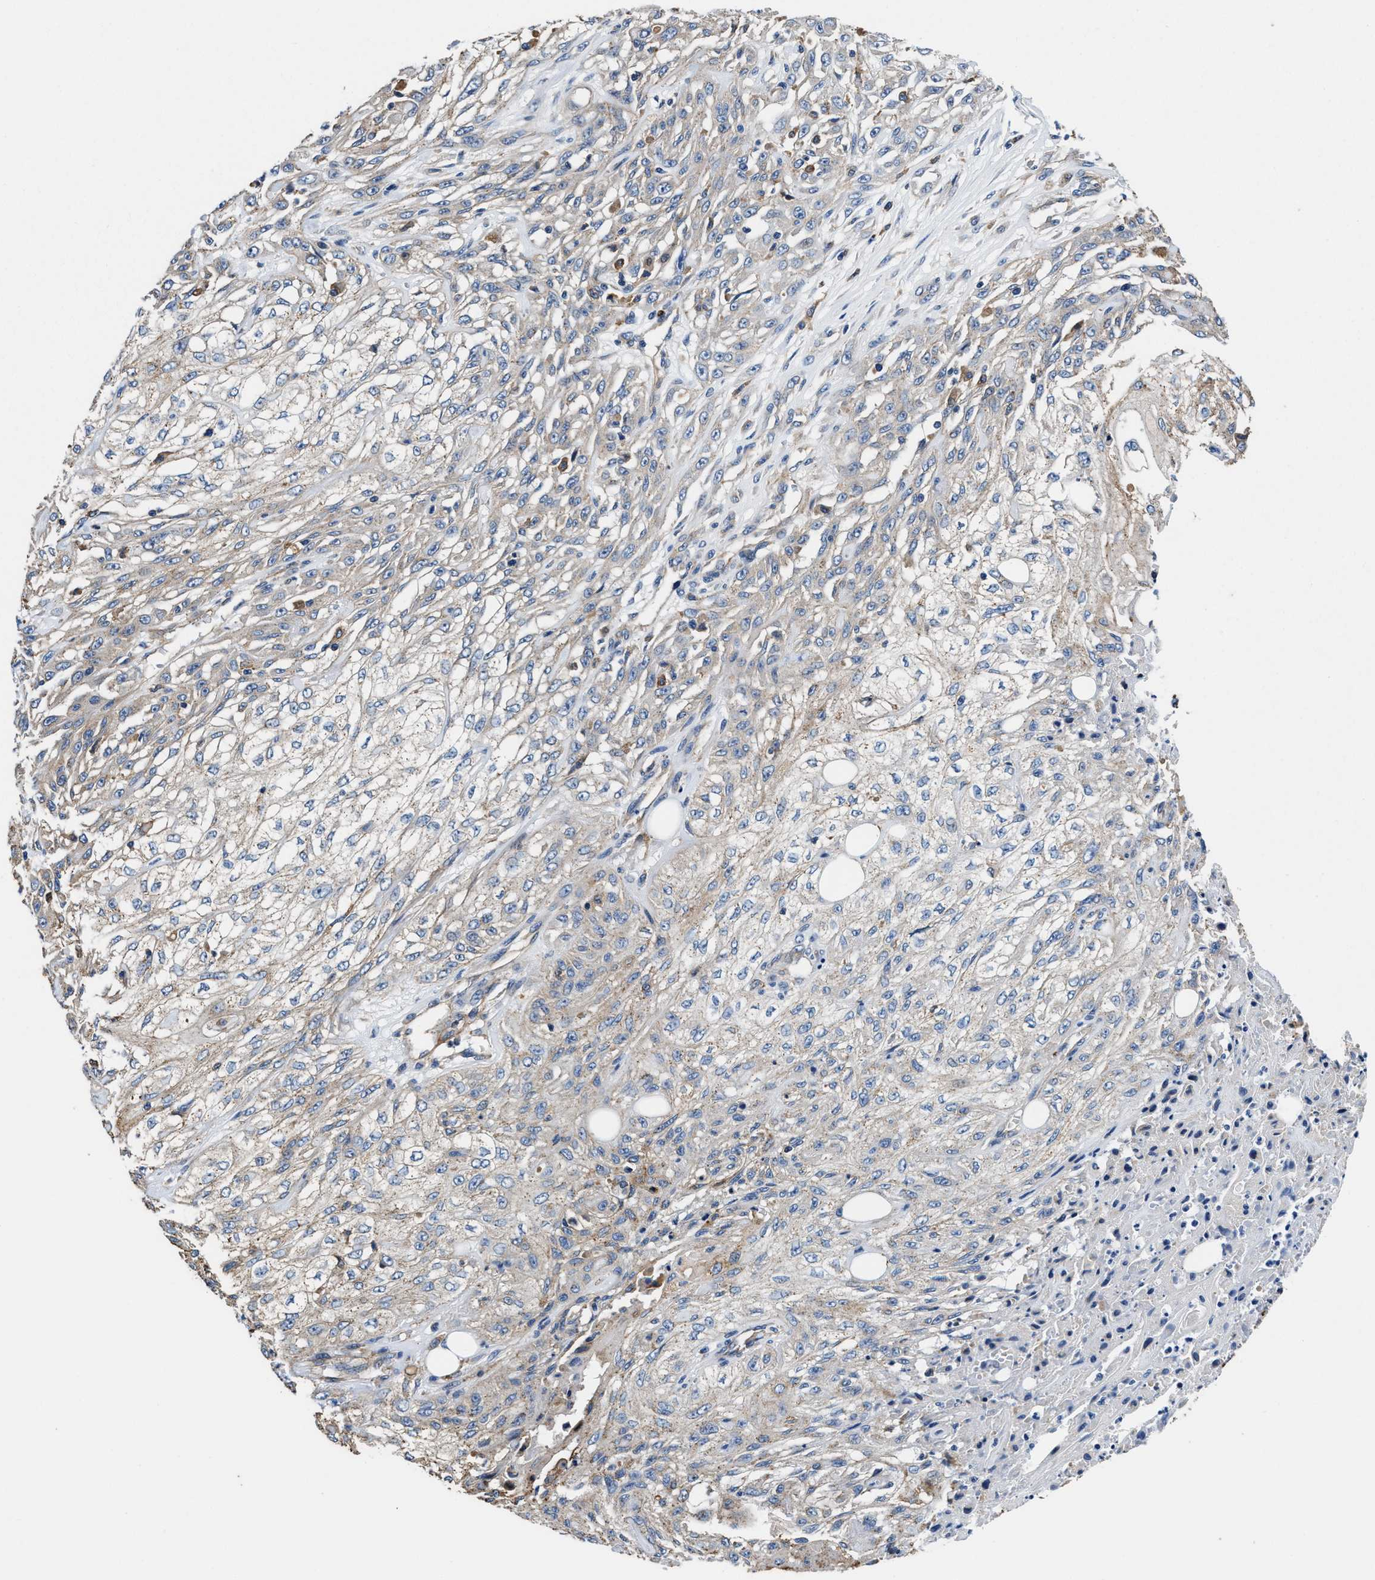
{"staining": {"intensity": "weak", "quantity": "<25%", "location": "cytoplasmic/membranous"}, "tissue": "skin cancer", "cell_type": "Tumor cells", "image_type": "cancer", "snomed": [{"axis": "morphology", "description": "Squamous cell carcinoma, NOS"}, {"axis": "morphology", "description": "Squamous cell carcinoma, metastatic, NOS"}, {"axis": "topography", "description": "Skin"}, {"axis": "topography", "description": "Lymph node"}], "caption": "Tumor cells are negative for brown protein staining in squamous cell carcinoma (skin).", "gene": "PPP1R9B", "patient": {"sex": "male", "age": 75}}